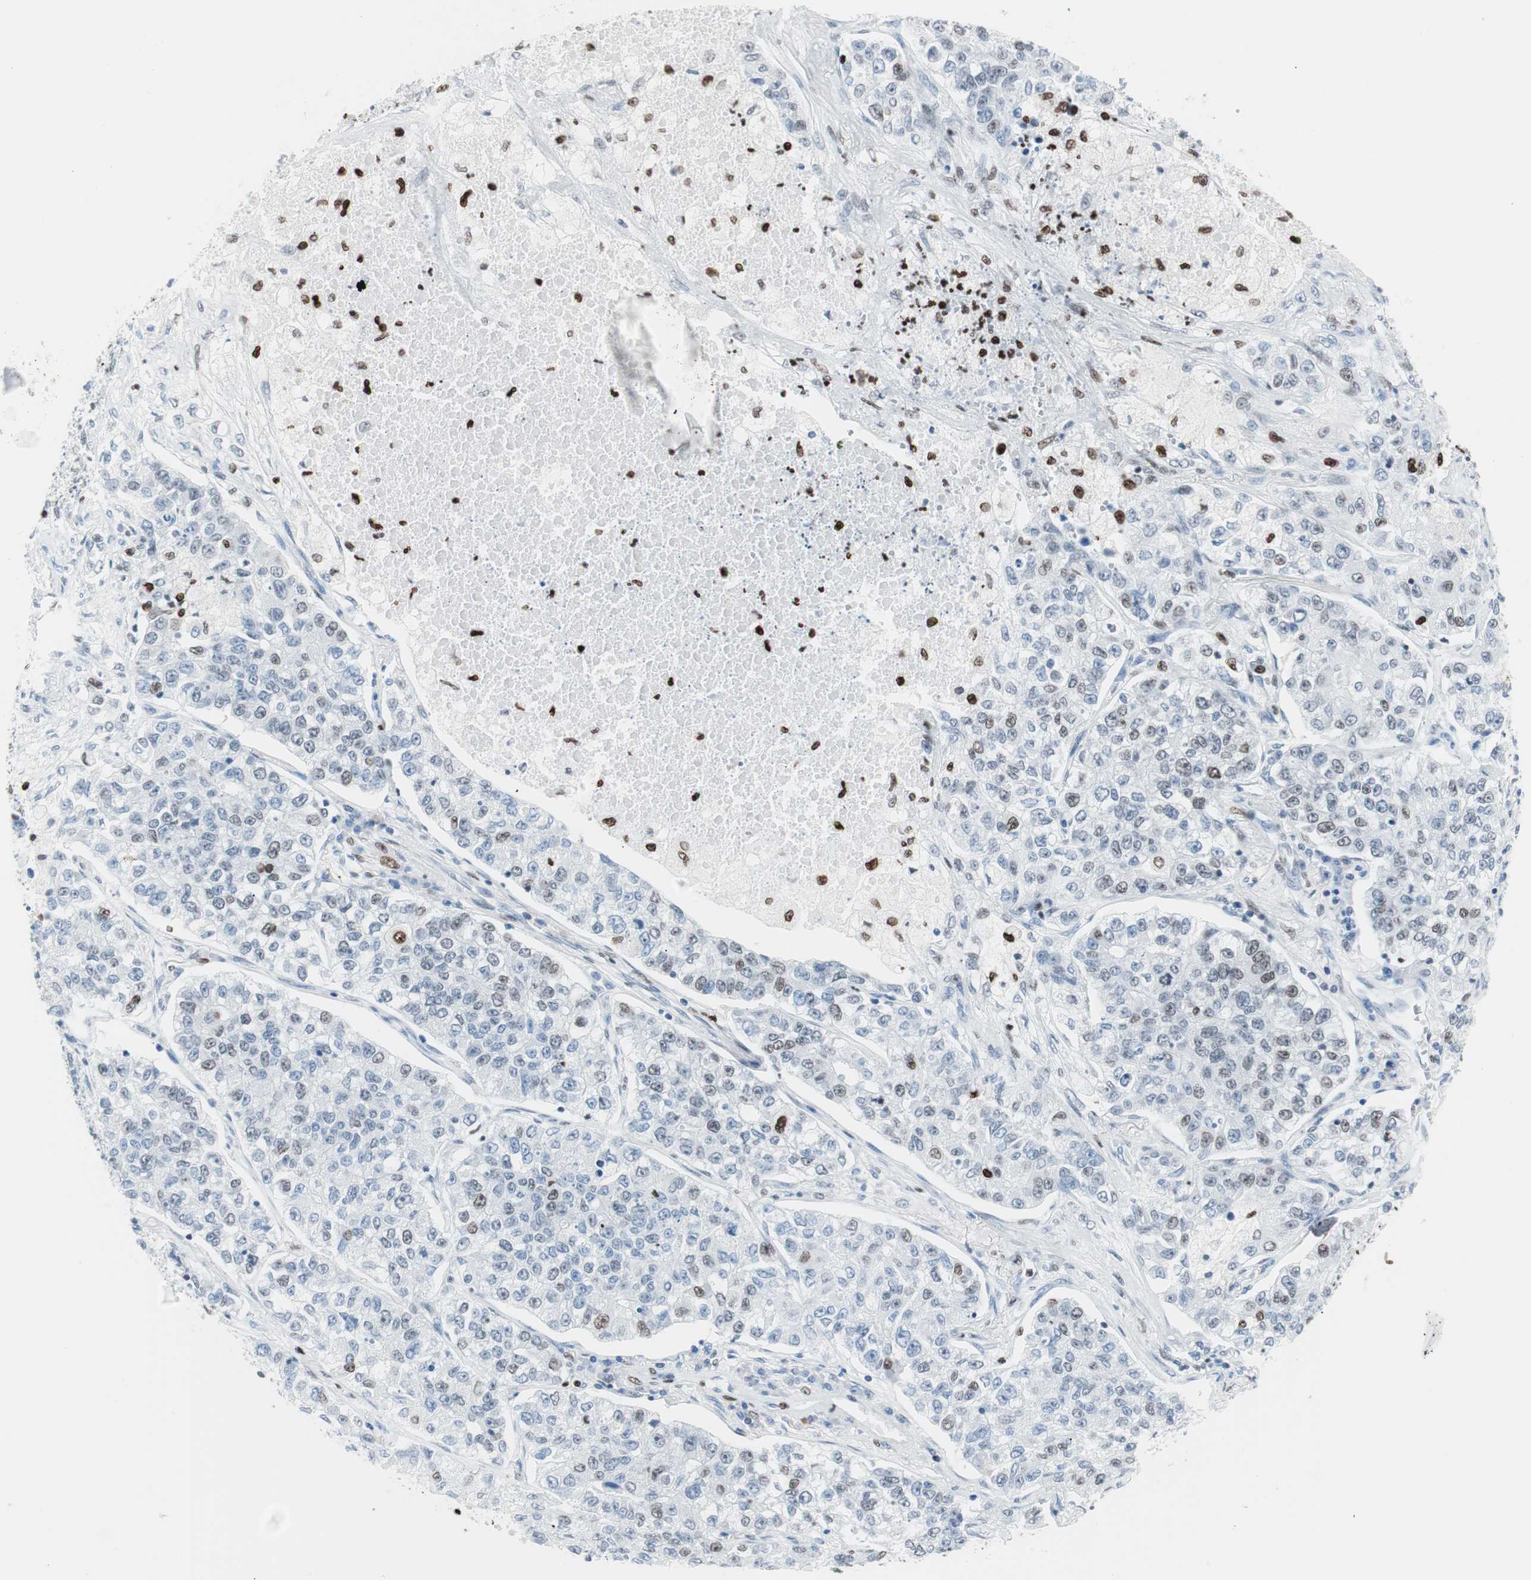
{"staining": {"intensity": "weak", "quantity": "<25%", "location": "nuclear"}, "tissue": "lung cancer", "cell_type": "Tumor cells", "image_type": "cancer", "snomed": [{"axis": "morphology", "description": "Adenocarcinoma, NOS"}, {"axis": "topography", "description": "Lung"}], "caption": "Lung cancer stained for a protein using IHC demonstrates no positivity tumor cells.", "gene": "CEBPB", "patient": {"sex": "male", "age": 49}}